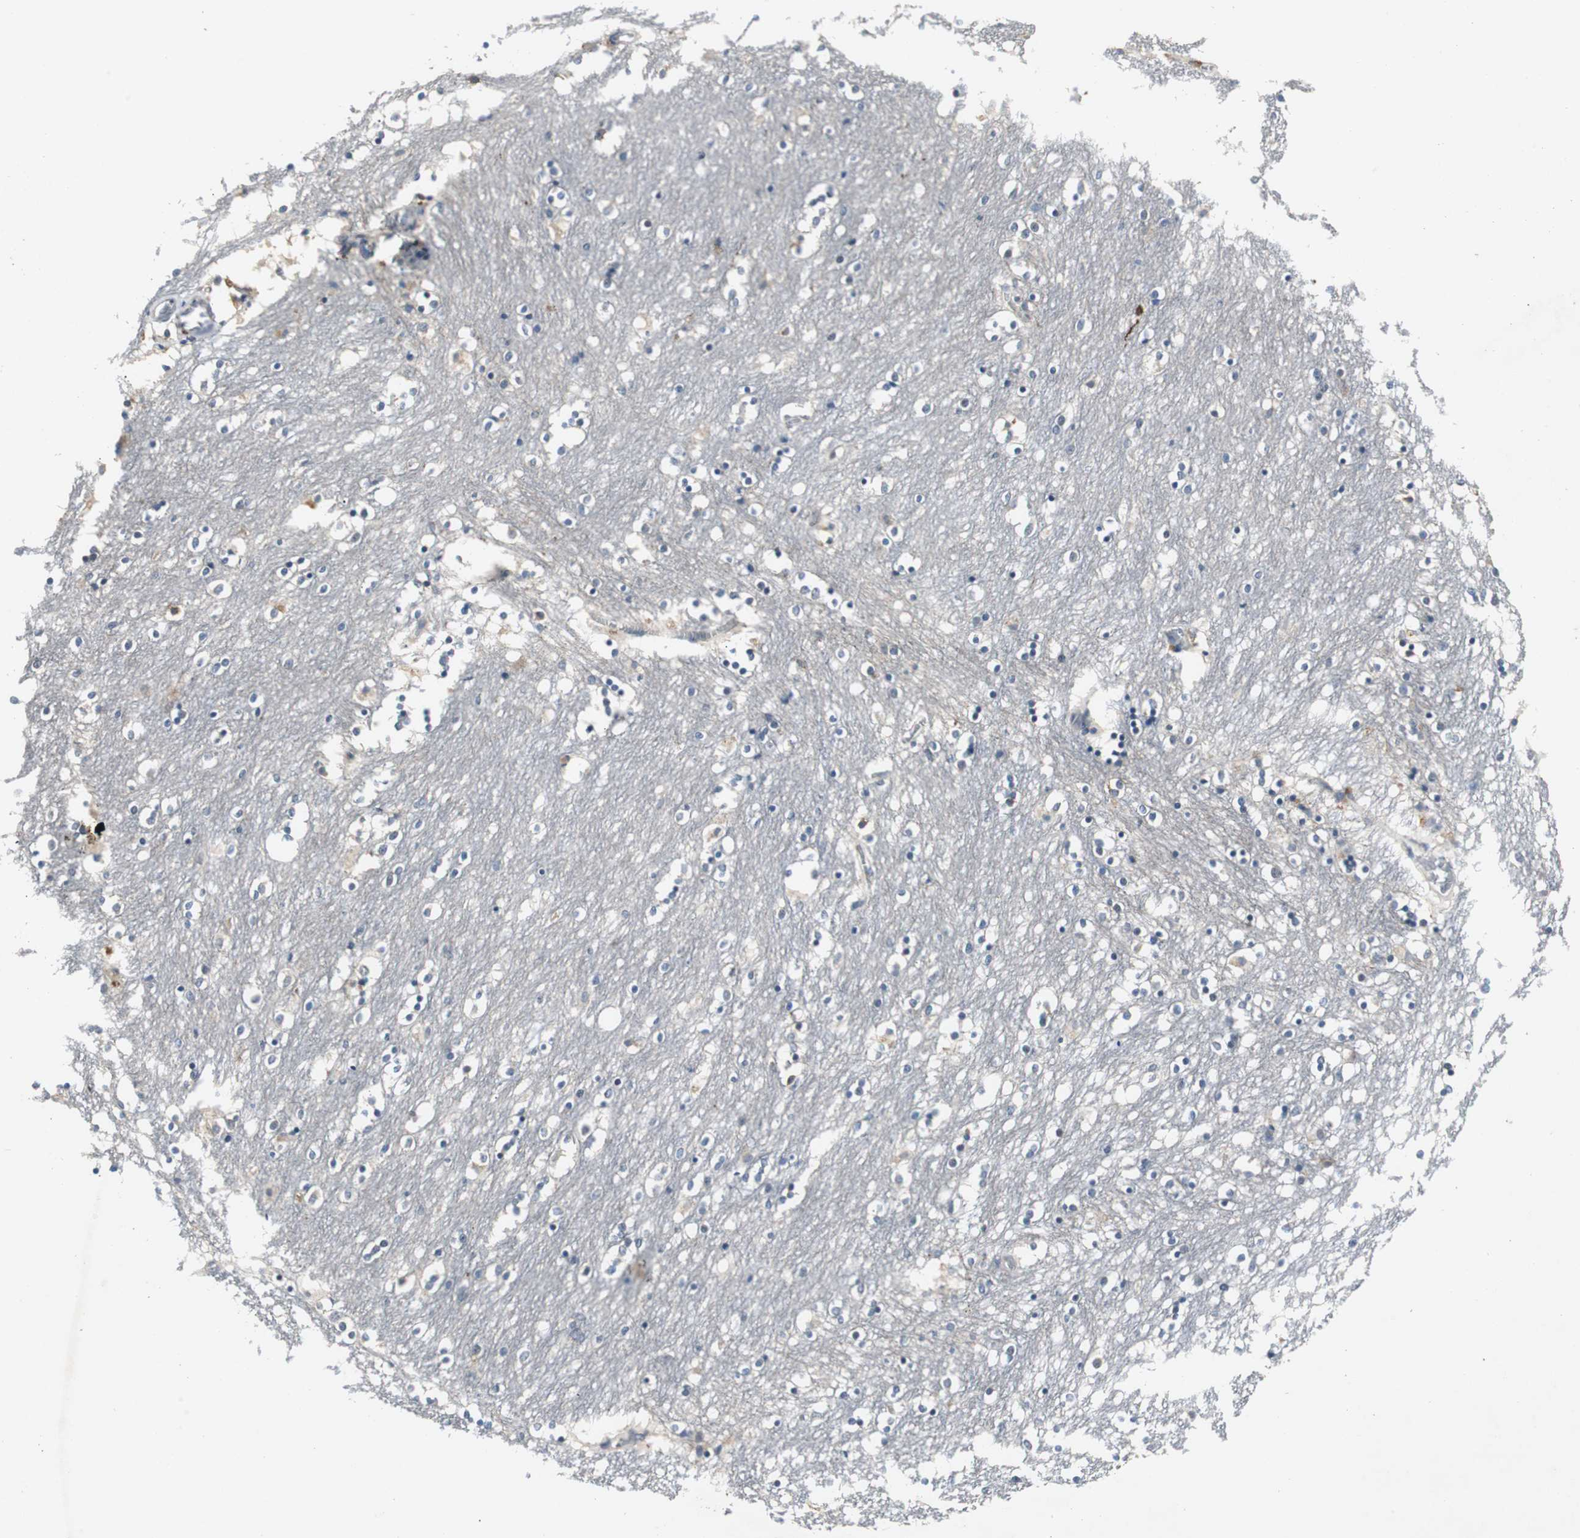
{"staining": {"intensity": "weak", "quantity": "<25%", "location": "cytoplasmic/membranous"}, "tissue": "caudate", "cell_type": "Glial cells", "image_type": "normal", "snomed": [{"axis": "morphology", "description": "Normal tissue, NOS"}, {"axis": "topography", "description": "Lateral ventricle wall"}], "caption": "This is an immunohistochemistry histopathology image of unremarkable human caudate. There is no expression in glial cells.", "gene": "PTPRN2", "patient": {"sex": "female", "age": 54}}